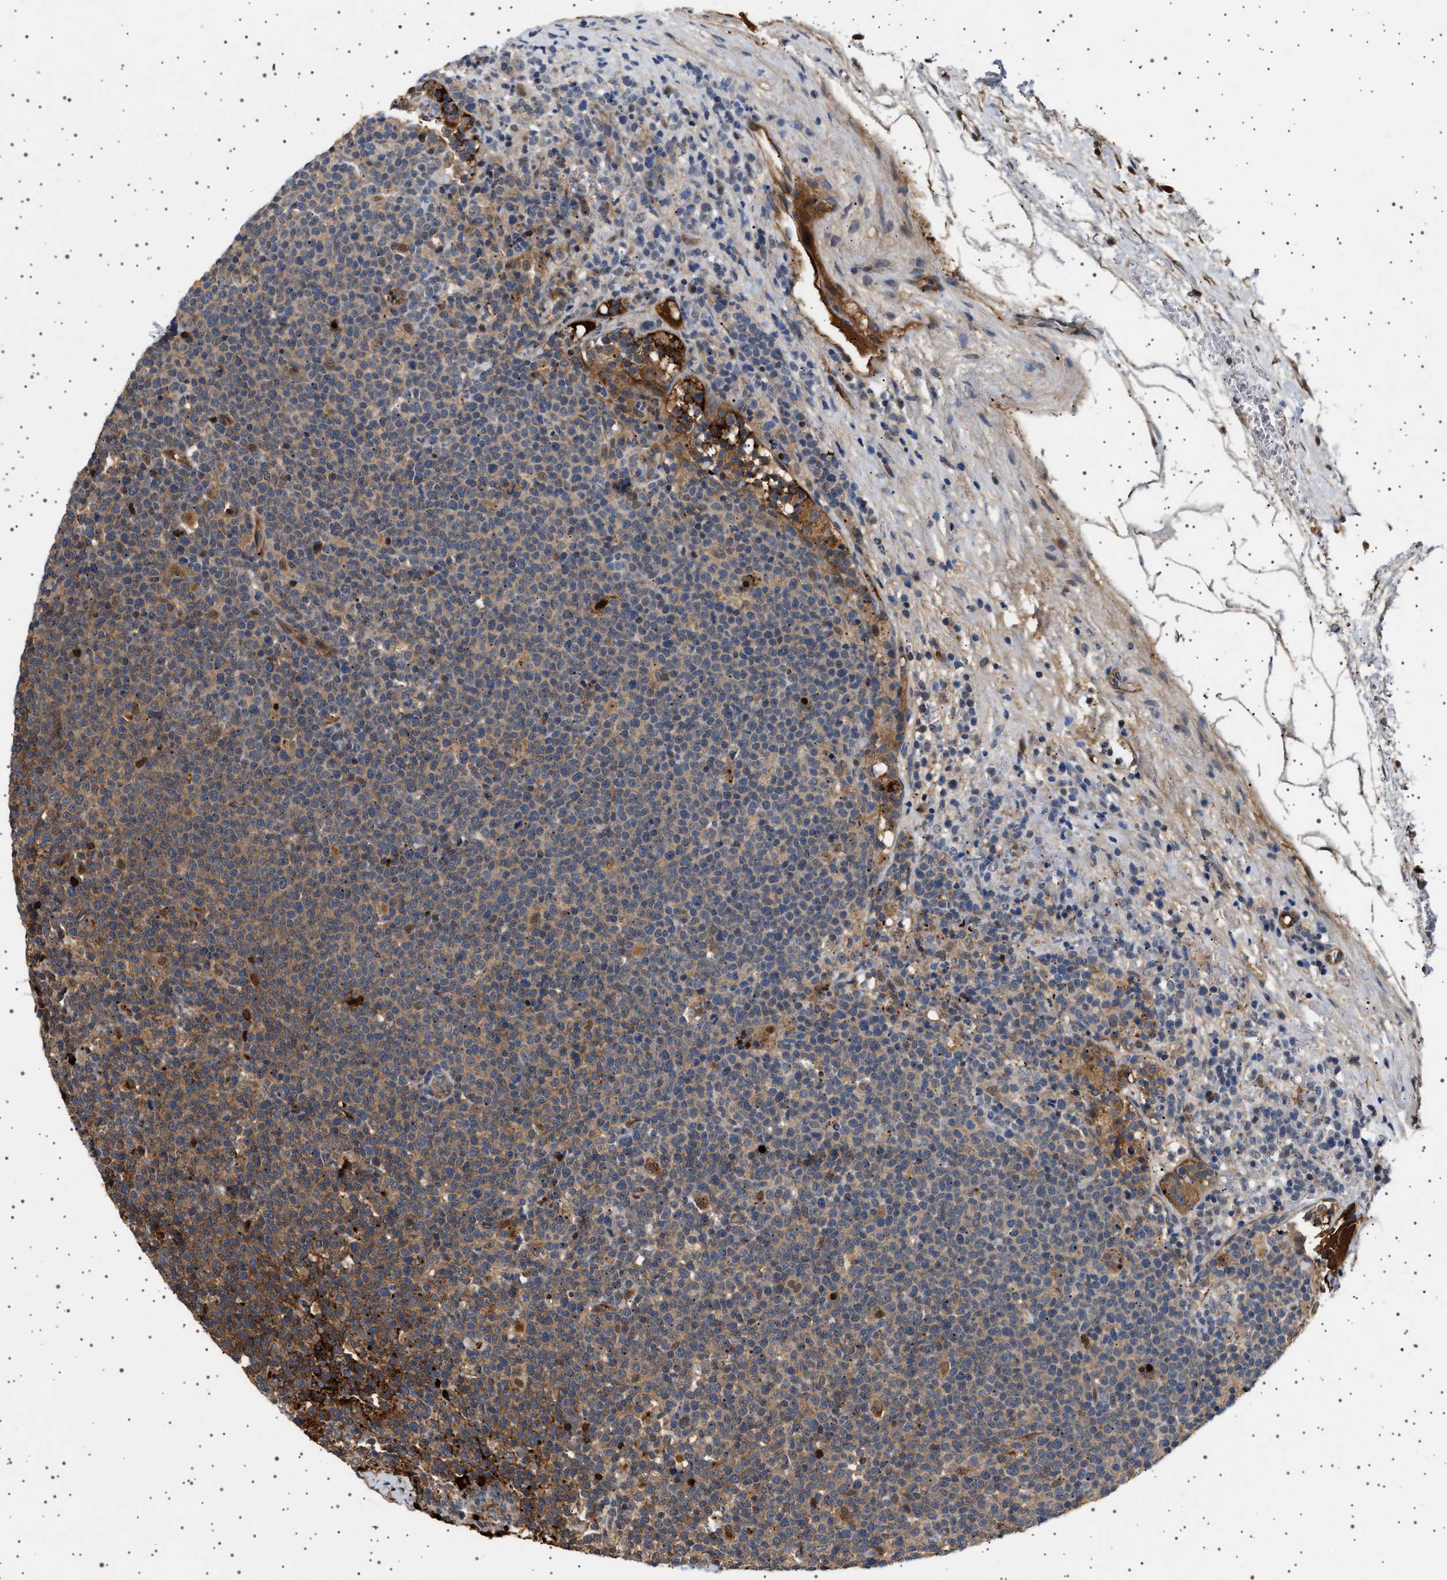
{"staining": {"intensity": "moderate", "quantity": "<25%", "location": "cytoplasmic/membranous"}, "tissue": "lymphoma", "cell_type": "Tumor cells", "image_type": "cancer", "snomed": [{"axis": "morphology", "description": "Malignant lymphoma, non-Hodgkin's type, High grade"}, {"axis": "topography", "description": "Lymph node"}], "caption": "Lymphoma was stained to show a protein in brown. There is low levels of moderate cytoplasmic/membranous expression in approximately <25% of tumor cells.", "gene": "FICD", "patient": {"sex": "male", "age": 61}}